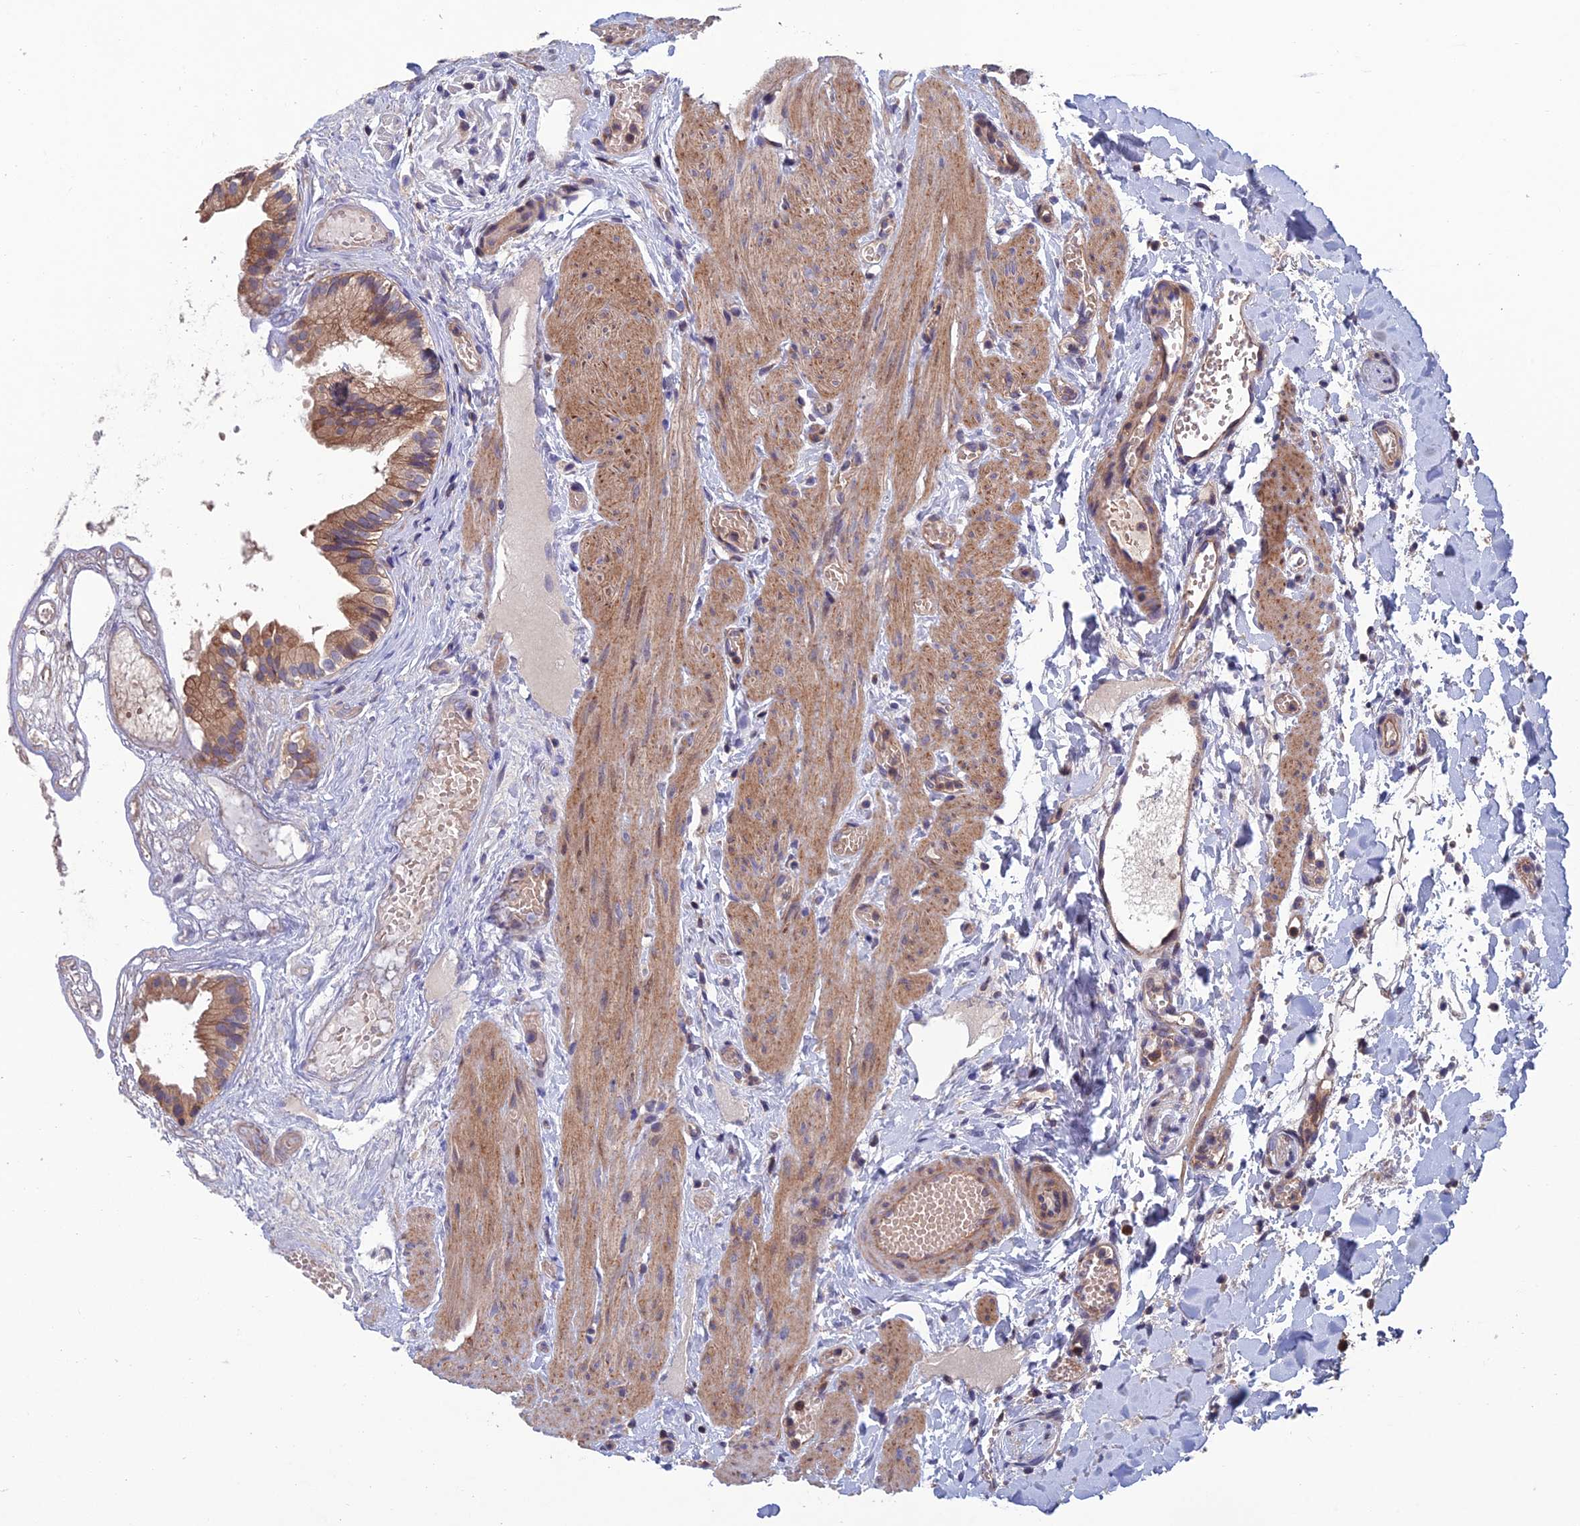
{"staining": {"intensity": "moderate", "quantity": ">75%", "location": "cytoplasmic/membranous"}, "tissue": "gallbladder", "cell_type": "Glandular cells", "image_type": "normal", "snomed": [{"axis": "morphology", "description": "Normal tissue, NOS"}, {"axis": "topography", "description": "Gallbladder"}], "caption": "Immunohistochemical staining of normal gallbladder shows medium levels of moderate cytoplasmic/membranous expression in approximately >75% of glandular cells.", "gene": "USP37", "patient": {"sex": "female", "age": 26}}